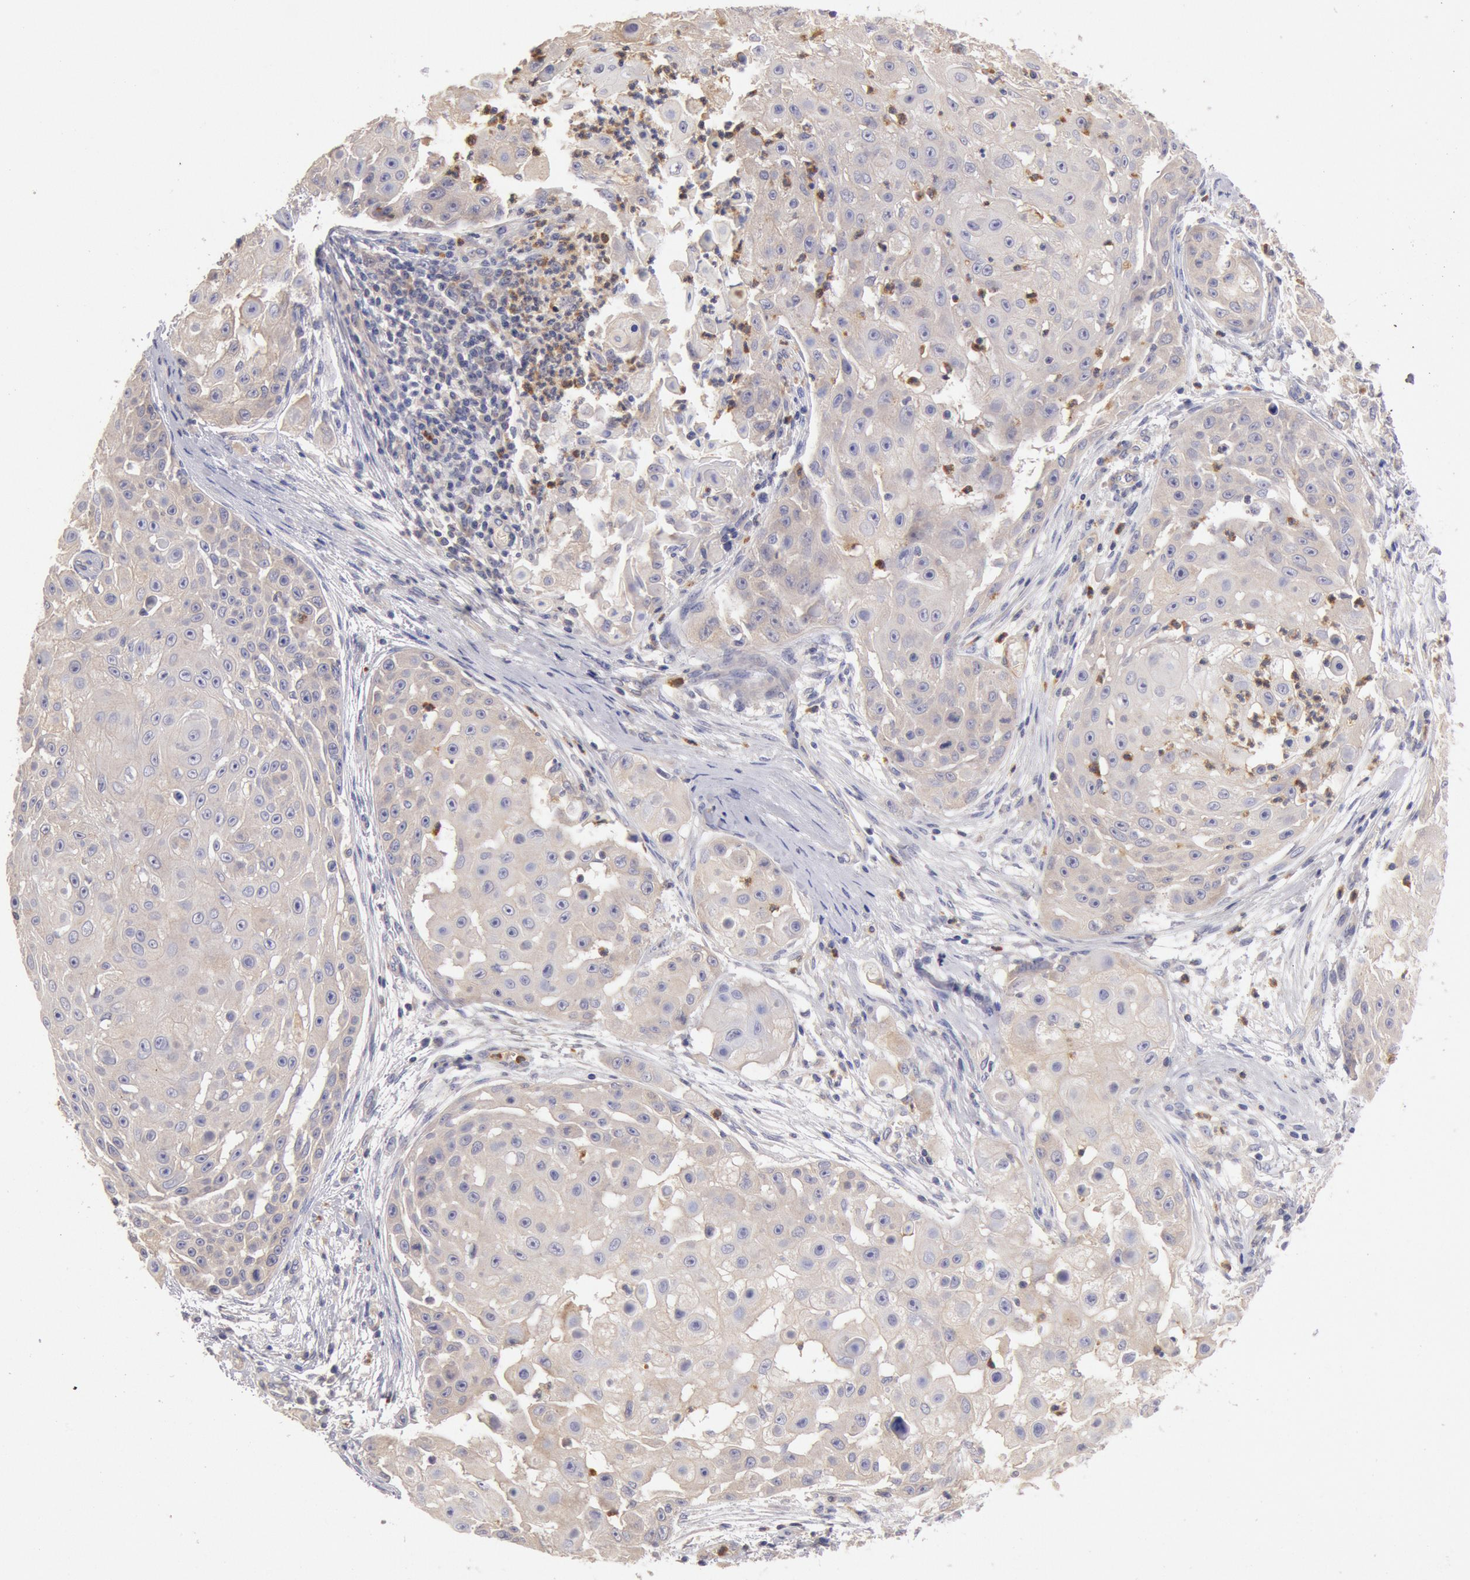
{"staining": {"intensity": "weak", "quantity": "25%-75%", "location": "cytoplasmic/membranous"}, "tissue": "skin cancer", "cell_type": "Tumor cells", "image_type": "cancer", "snomed": [{"axis": "morphology", "description": "Squamous cell carcinoma, NOS"}, {"axis": "topography", "description": "Skin"}], "caption": "Immunohistochemical staining of squamous cell carcinoma (skin) reveals low levels of weak cytoplasmic/membranous protein staining in about 25%-75% of tumor cells.", "gene": "TMED8", "patient": {"sex": "female", "age": 57}}